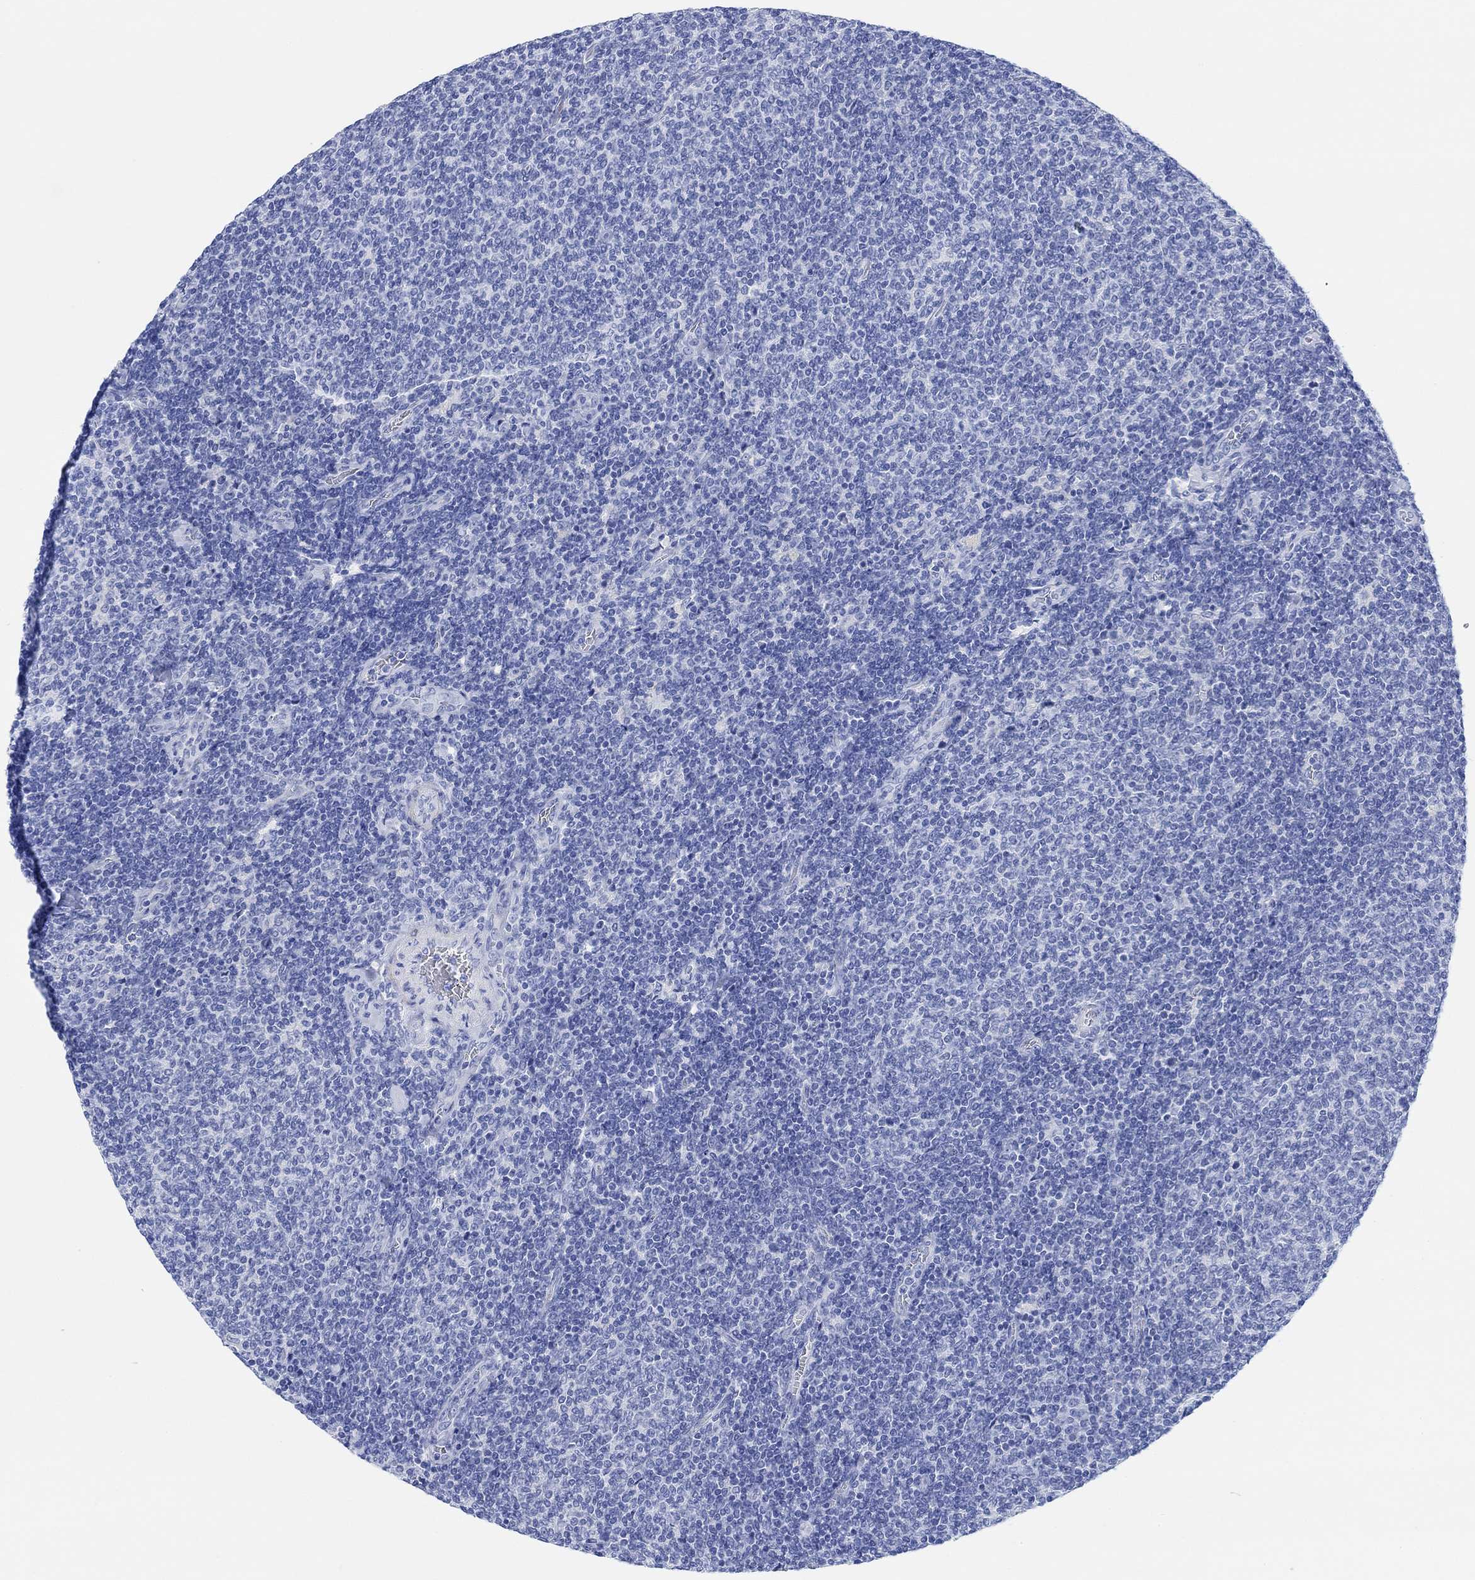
{"staining": {"intensity": "negative", "quantity": "none", "location": "none"}, "tissue": "lymphoma", "cell_type": "Tumor cells", "image_type": "cancer", "snomed": [{"axis": "morphology", "description": "Malignant lymphoma, non-Hodgkin's type, Low grade"}, {"axis": "topography", "description": "Lymph node"}], "caption": "Tumor cells show no significant protein positivity in lymphoma.", "gene": "ANKRD33", "patient": {"sex": "male", "age": 52}}